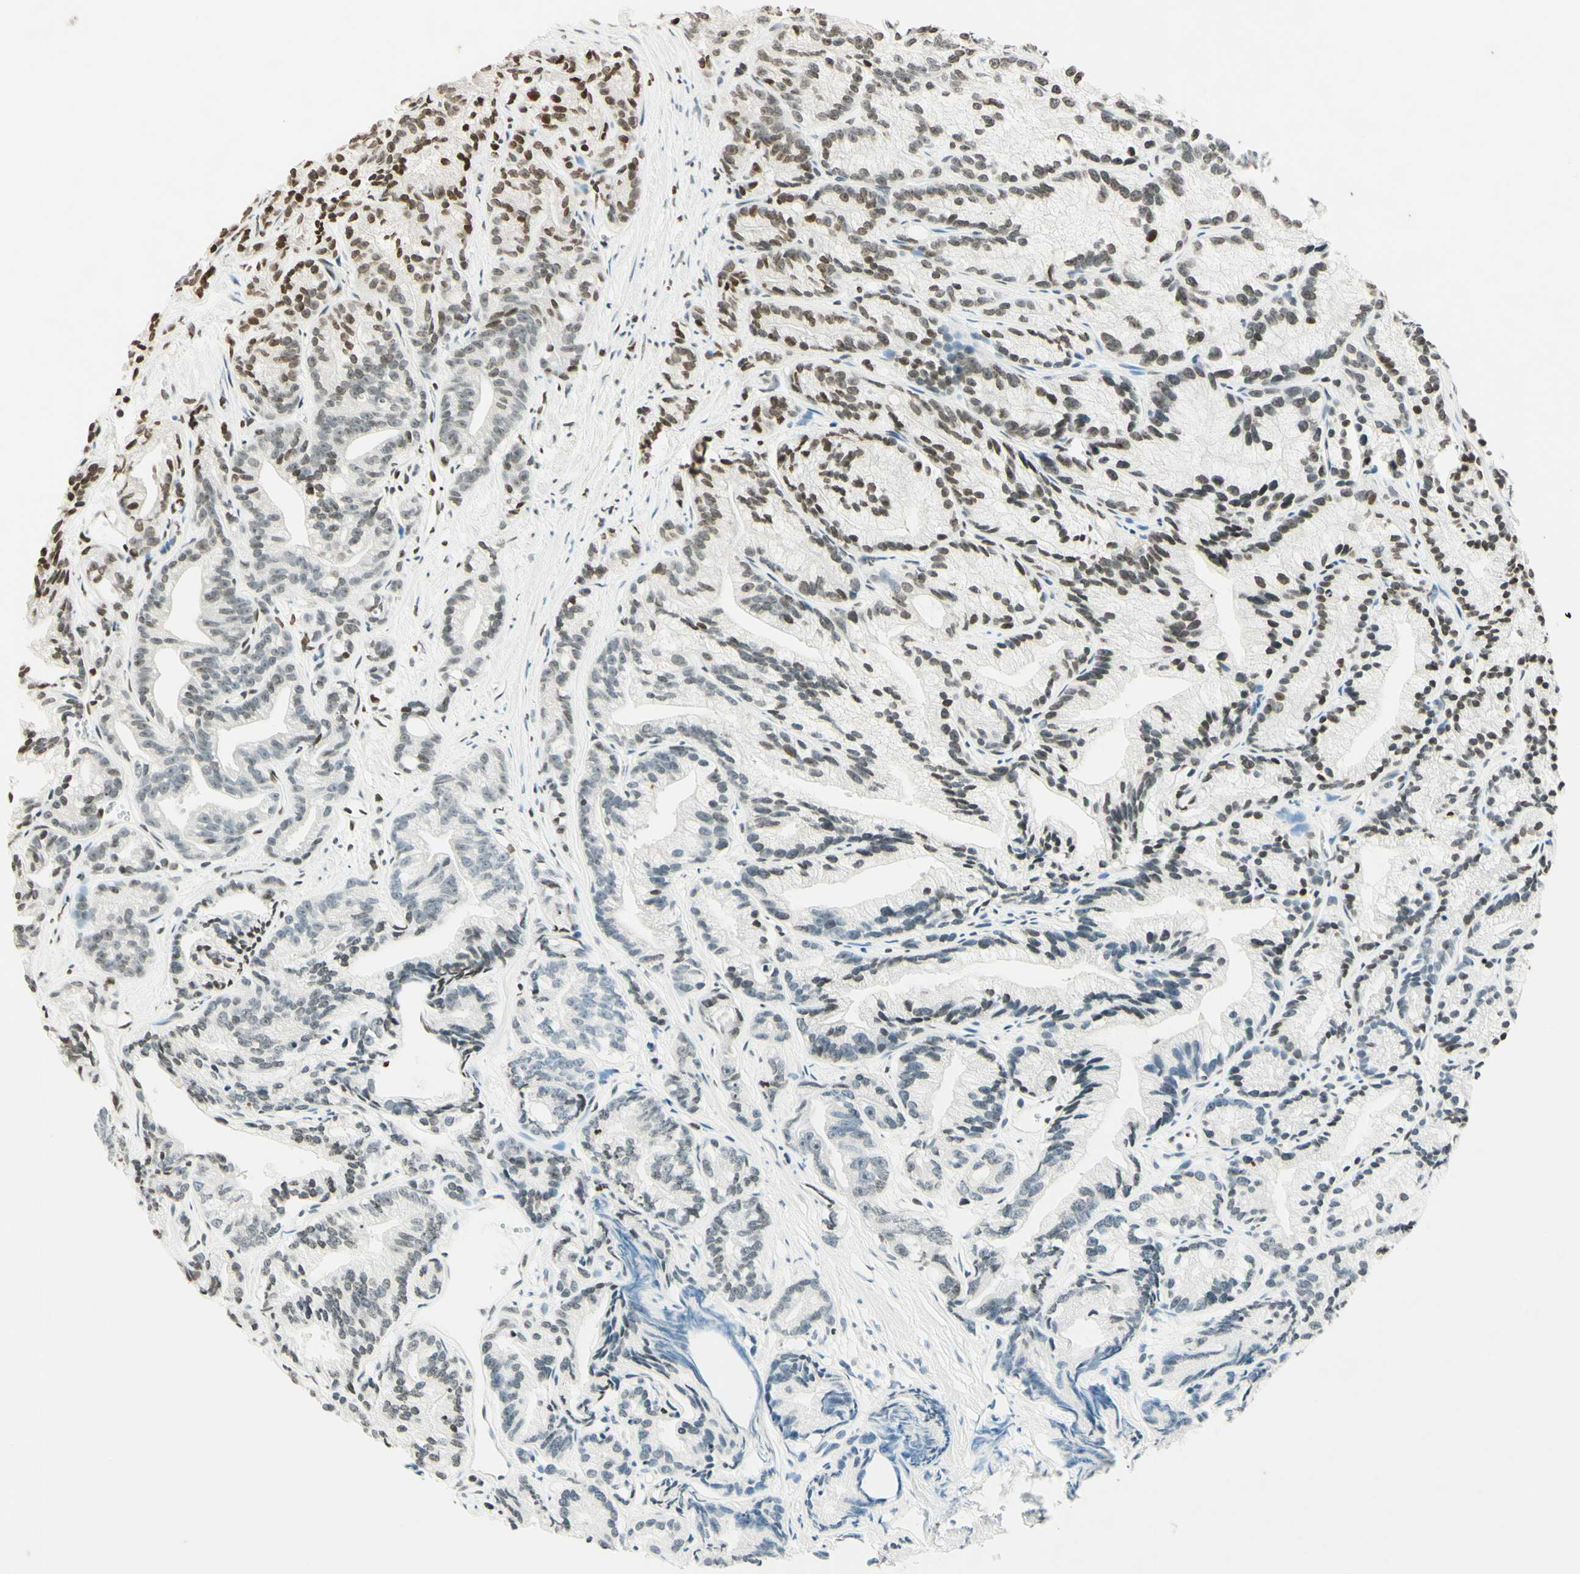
{"staining": {"intensity": "moderate", "quantity": "25%-75%", "location": "nuclear"}, "tissue": "prostate cancer", "cell_type": "Tumor cells", "image_type": "cancer", "snomed": [{"axis": "morphology", "description": "Adenocarcinoma, Low grade"}, {"axis": "topography", "description": "Prostate"}], "caption": "A medium amount of moderate nuclear staining is appreciated in about 25%-75% of tumor cells in prostate cancer (adenocarcinoma (low-grade)) tissue.", "gene": "MSH2", "patient": {"sex": "male", "age": 89}}